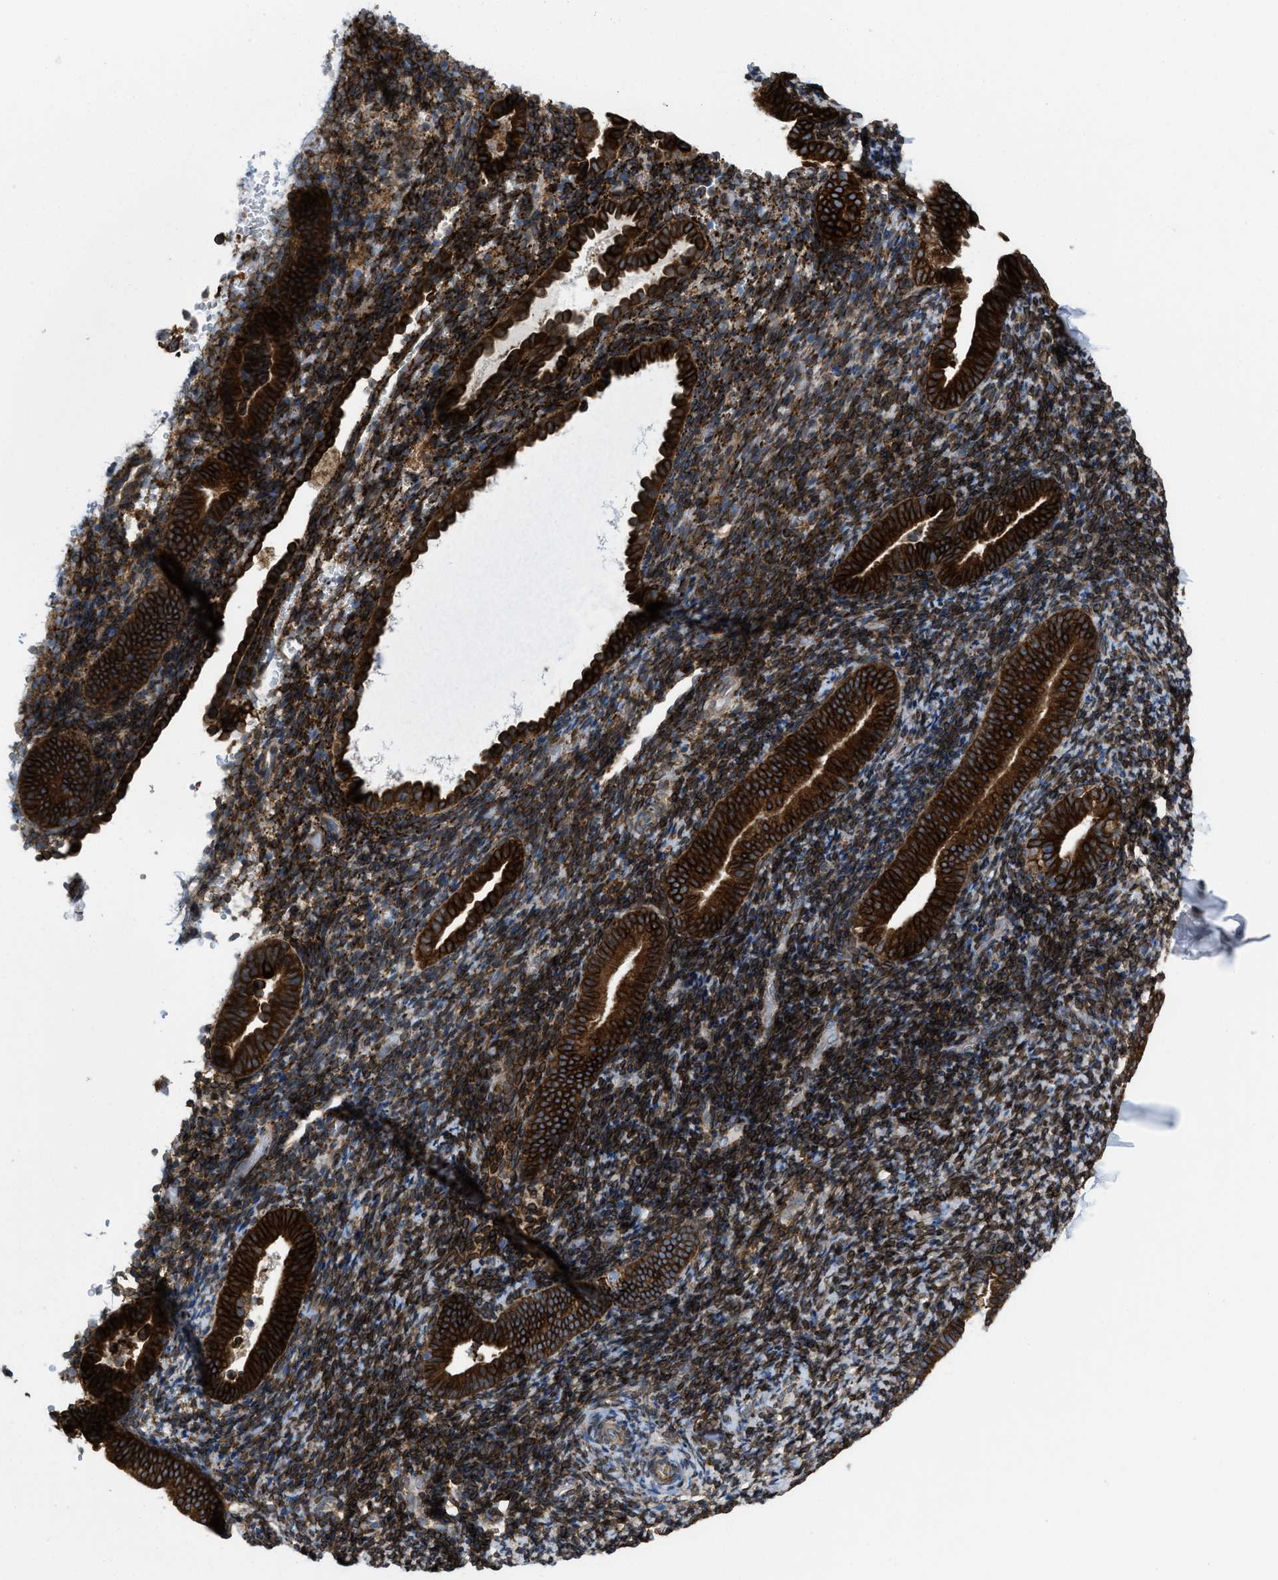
{"staining": {"intensity": "strong", "quantity": "25%-75%", "location": "cytoplasmic/membranous"}, "tissue": "endometrium", "cell_type": "Cells in endometrial stroma", "image_type": "normal", "snomed": [{"axis": "morphology", "description": "Normal tissue, NOS"}, {"axis": "topography", "description": "Endometrium"}], "caption": "Strong cytoplasmic/membranous staining is seen in about 25%-75% of cells in endometrial stroma in benign endometrium.", "gene": "ERLIN2", "patient": {"sex": "female", "age": 51}}